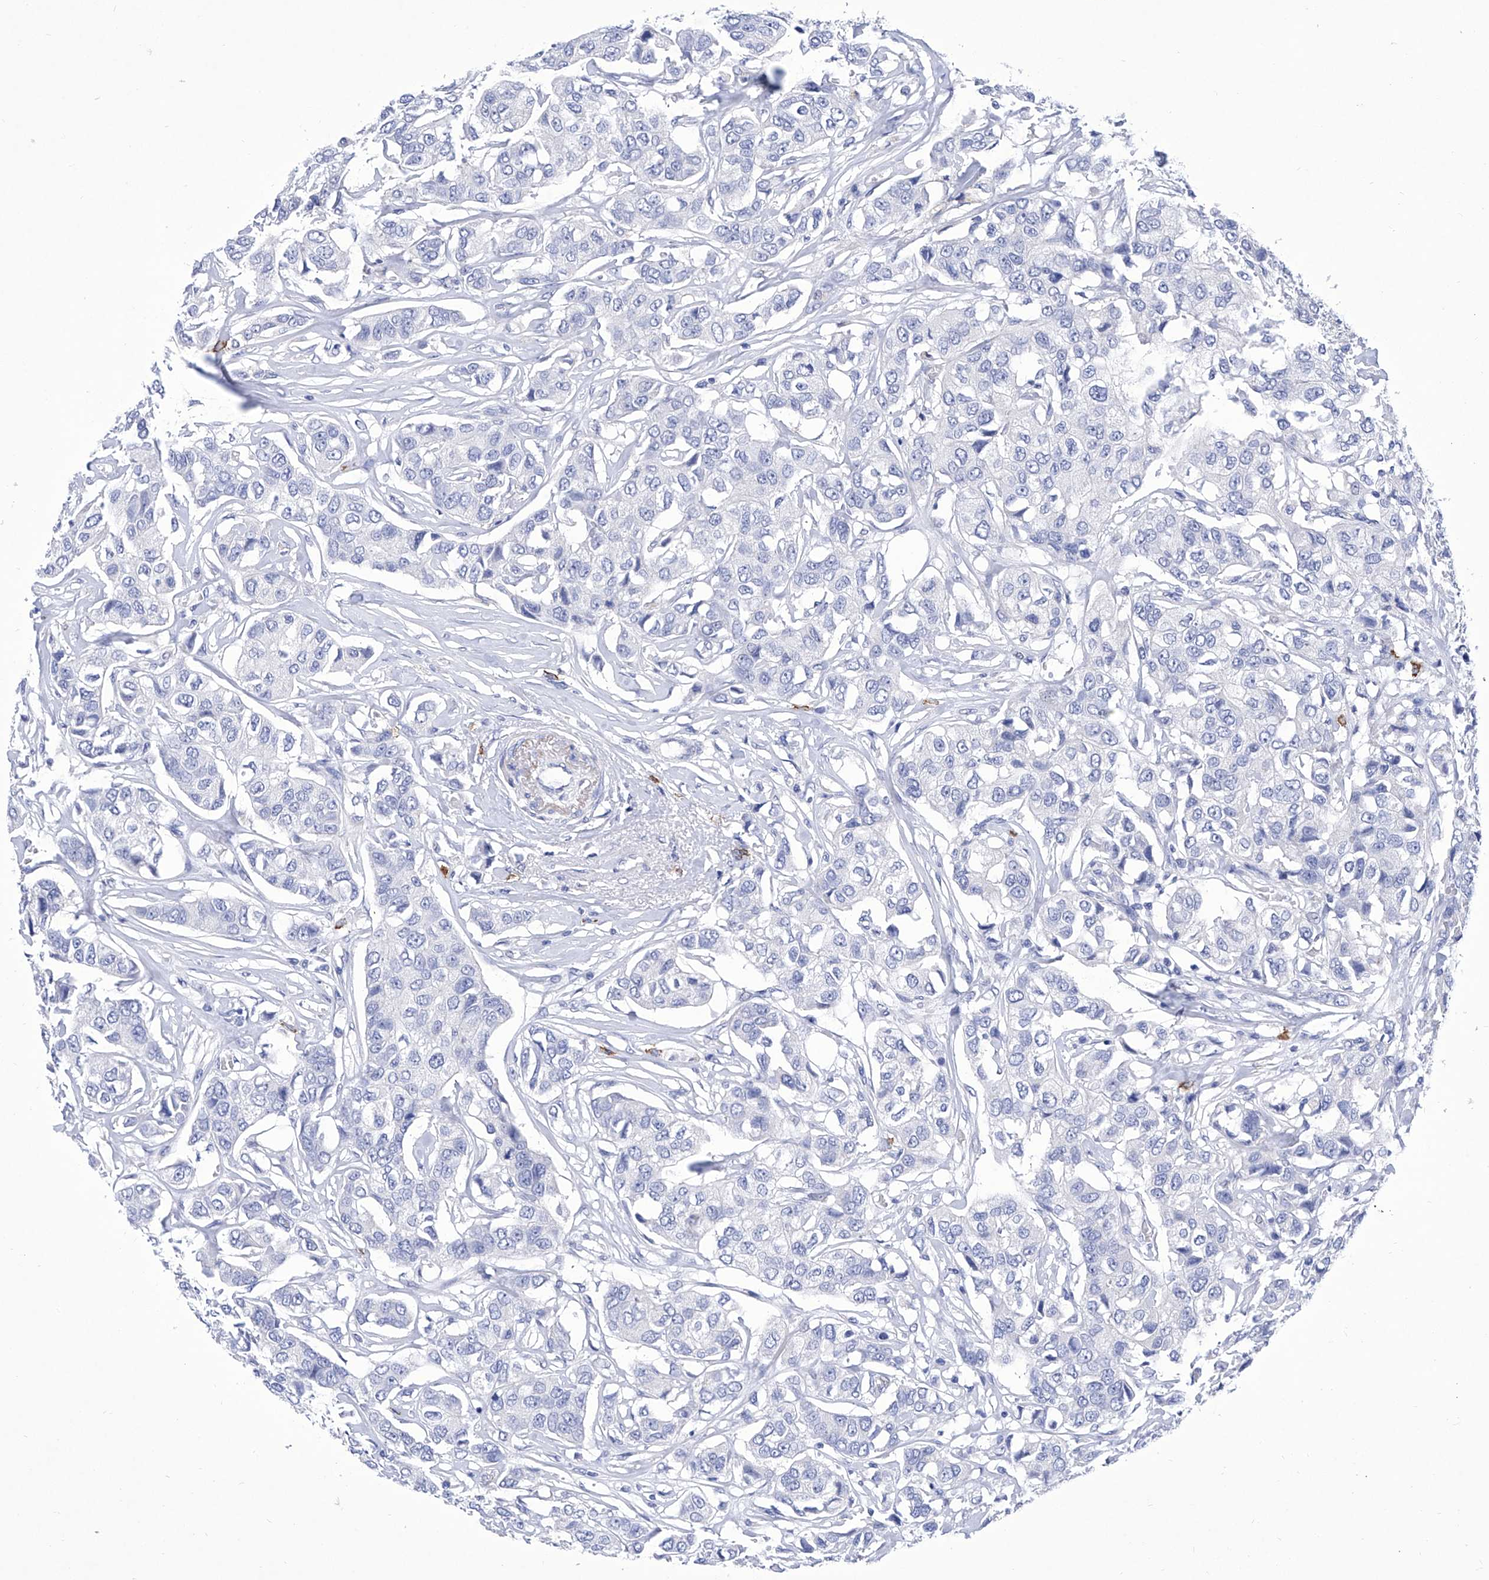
{"staining": {"intensity": "negative", "quantity": "none", "location": "none"}, "tissue": "breast cancer", "cell_type": "Tumor cells", "image_type": "cancer", "snomed": [{"axis": "morphology", "description": "Duct carcinoma"}, {"axis": "topography", "description": "Breast"}], "caption": "Immunohistochemistry (IHC) image of human breast cancer (invasive ductal carcinoma) stained for a protein (brown), which demonstrates no positivity in tumor cells.", "gene": "IFNL2", "patient": {"sex": "female", "age": 80}}